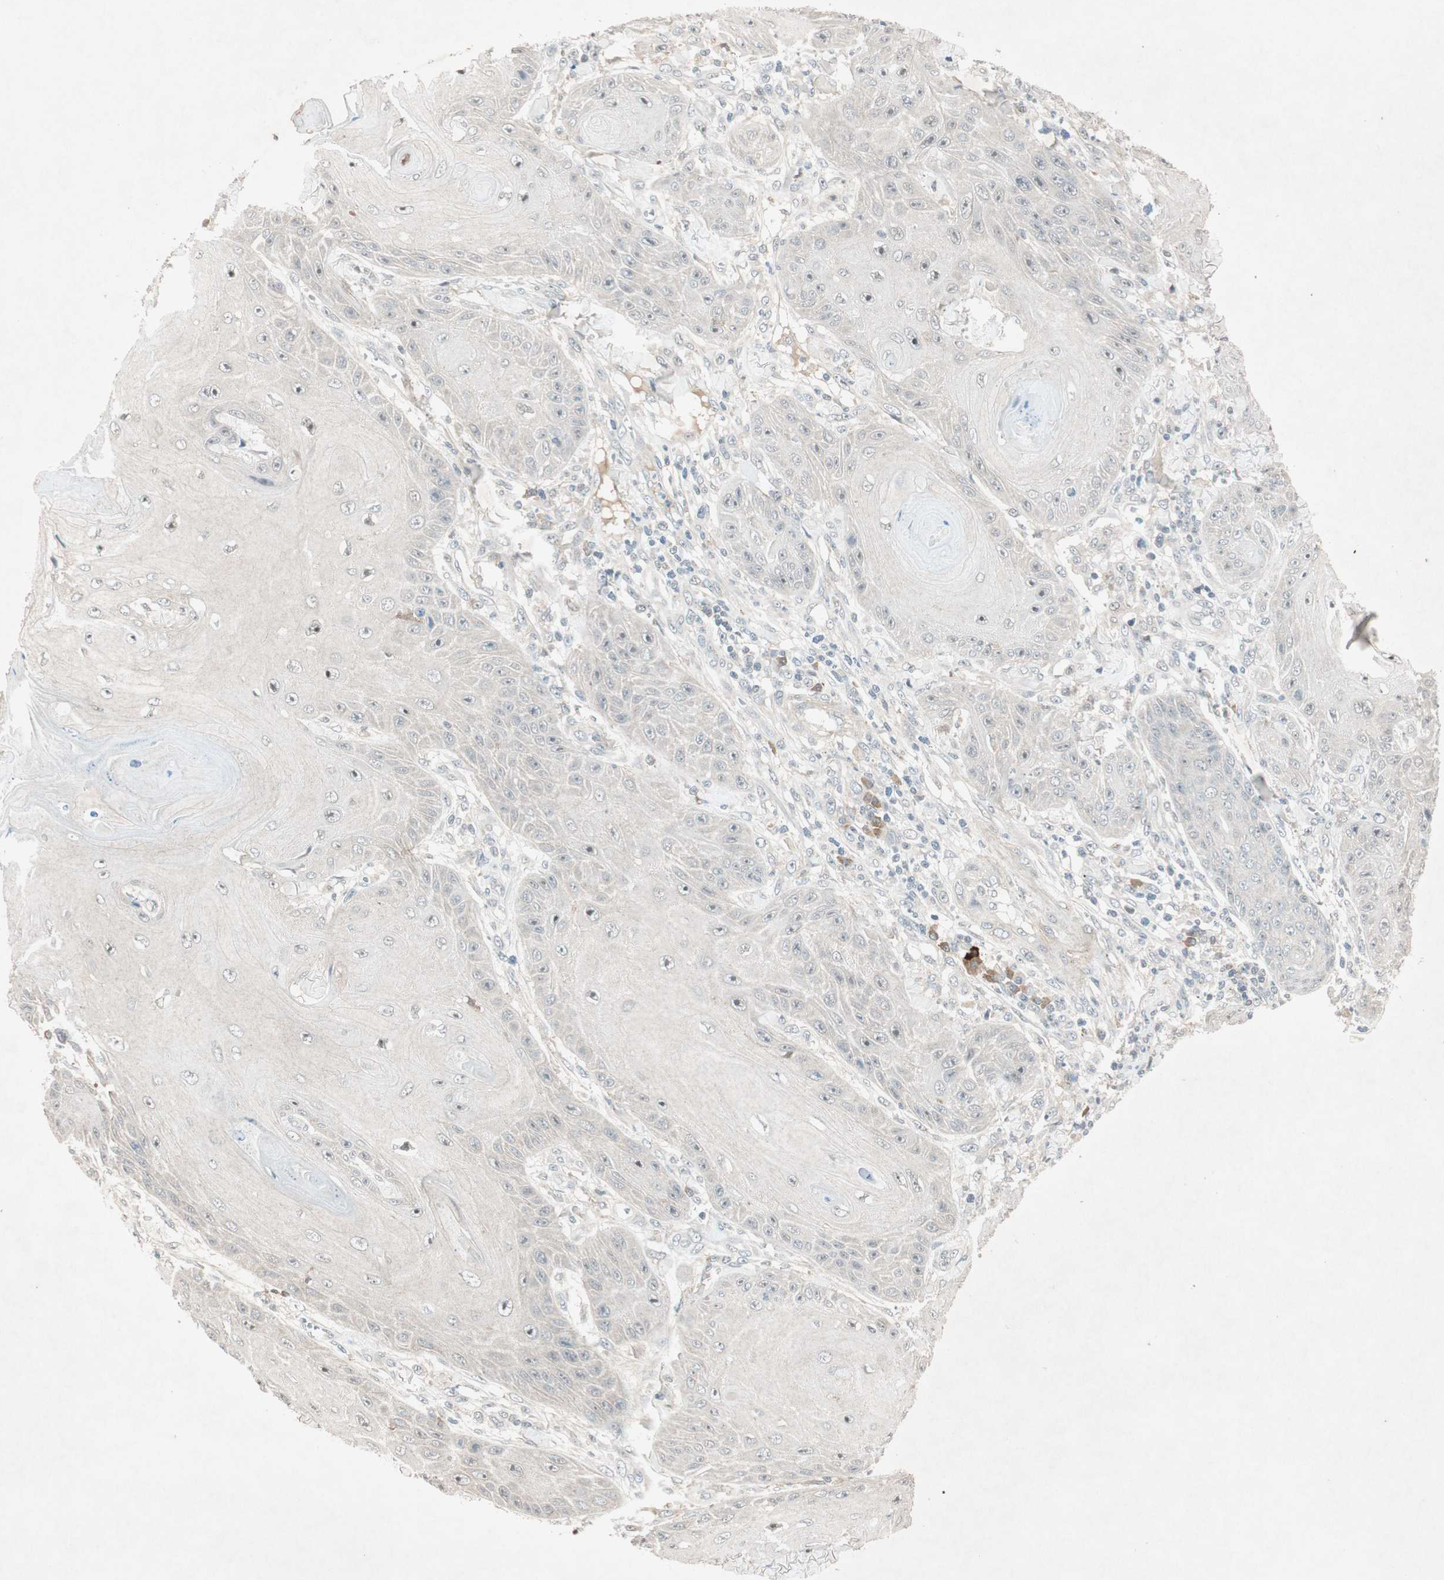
{"staining": {"intensity": "moderate", "quantity": "<25%", "location": "nuclear"}, "tissue": "skin cancer", "cell_type": "Tumor cells", "image_type": "cancer", "snomed": [{"axis": "morphology", "description": "Squamous cell carcinoma, NOS"}, {"axis": "topography", "description": "Skin"}], "caption": "Protein analysis of skin cancer tissue demonstrates moderate nuclear expression in about <25% of tumor cells. (IHC, brightfield microscopy, high magnification).", "gene": "RNGTT", "patient": {"sex": "female", "age": 78}}